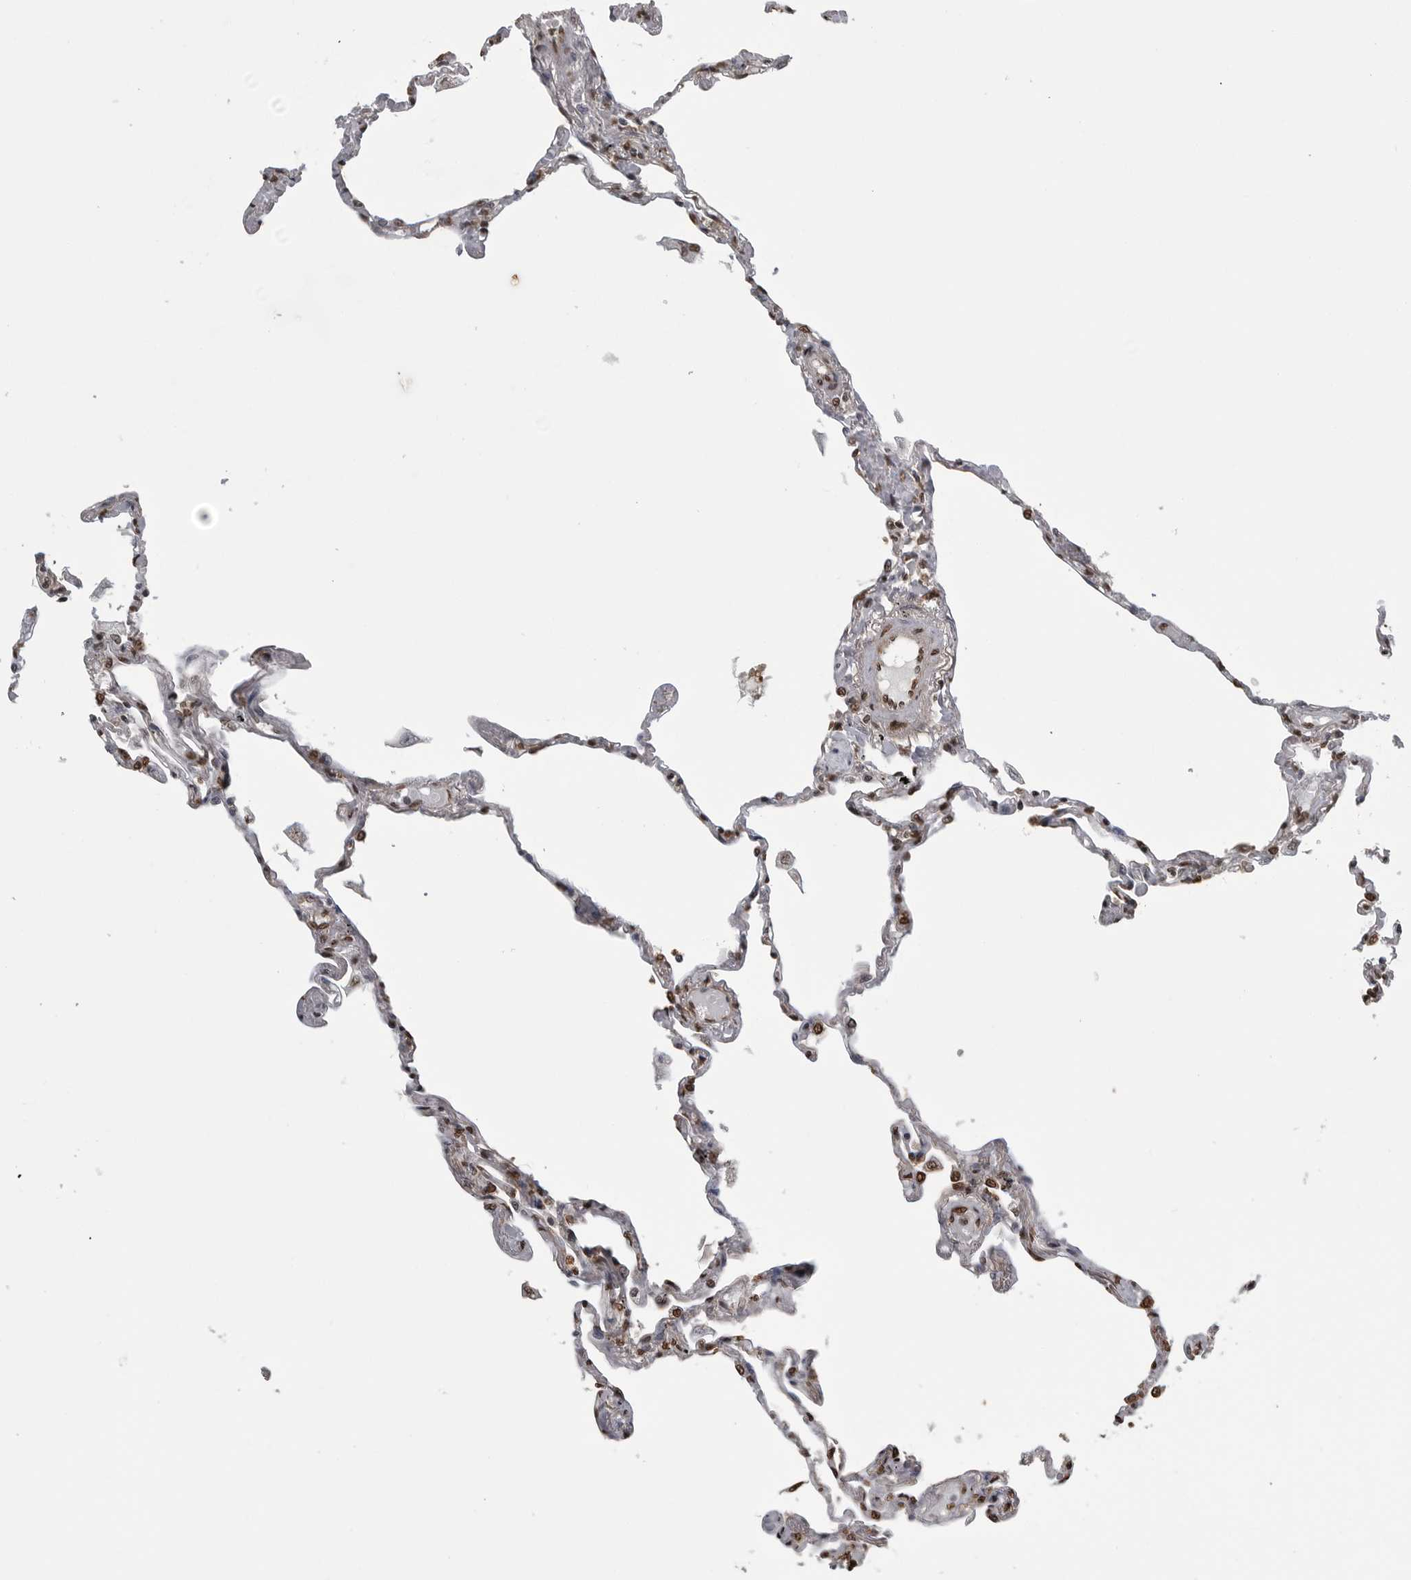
{"staining": {"intensity": "moderate", "quantity": ">75%", "location": "nuclear"}, "tissue": "lung", "cell_type": "Alveolar cells", "image_type": "normal", "snomed": [{"axis": "morphology", "description": "Normal tissue, NOS"}, {"axis": "topography", "description": "Lung"}], "caption": "The histopathology image demonstrates staining of unremarkable lung, revealing moderate nuclear protein staining (brown color) within alveolar cells.", "gene": "SMAD2", "patient": {"sex": "female", "age": 67}}